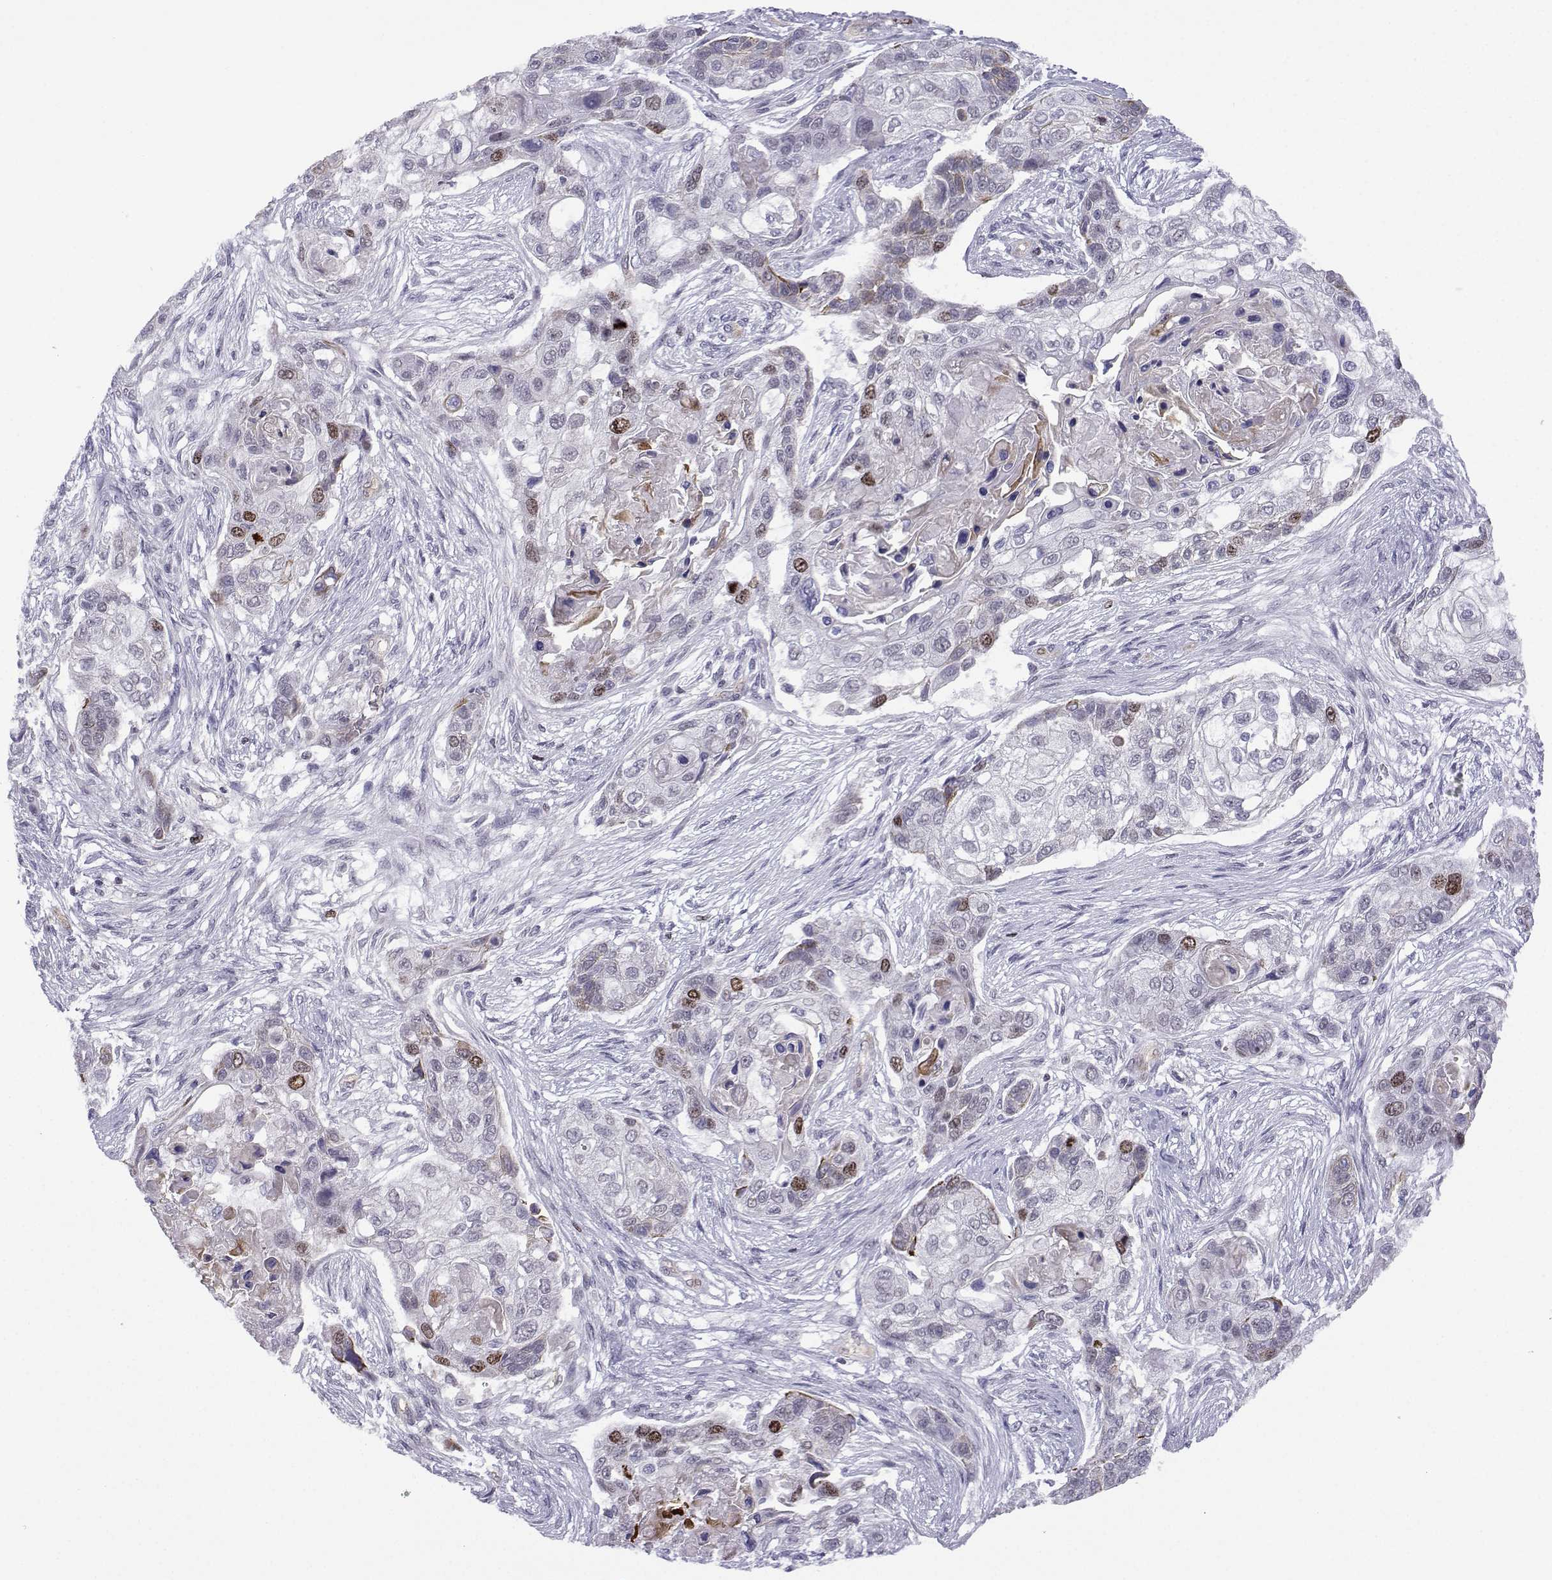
{"staining": {"intensity": "moderate", "quantity": "<25%", "location": "cytoplasmic/membranous,nuclear"}, "tissue": "lung cancer", "cell_type": "Tumor cells", "image_type": "cancer", "snomed": [{"axis": "morphology", "description": "Squamous cell carcinoma, NOS"}, {"axis": "topography", "description": "Lung"}], "caption": "Lung squamous cell carcinoma stained with a brown dye displays moderate cytoplasmic/membranous and nuclear positive expression in about <25% of tumor cells.", "gene": "INCENP", "patient": {"sex": "male", "age": 69}}